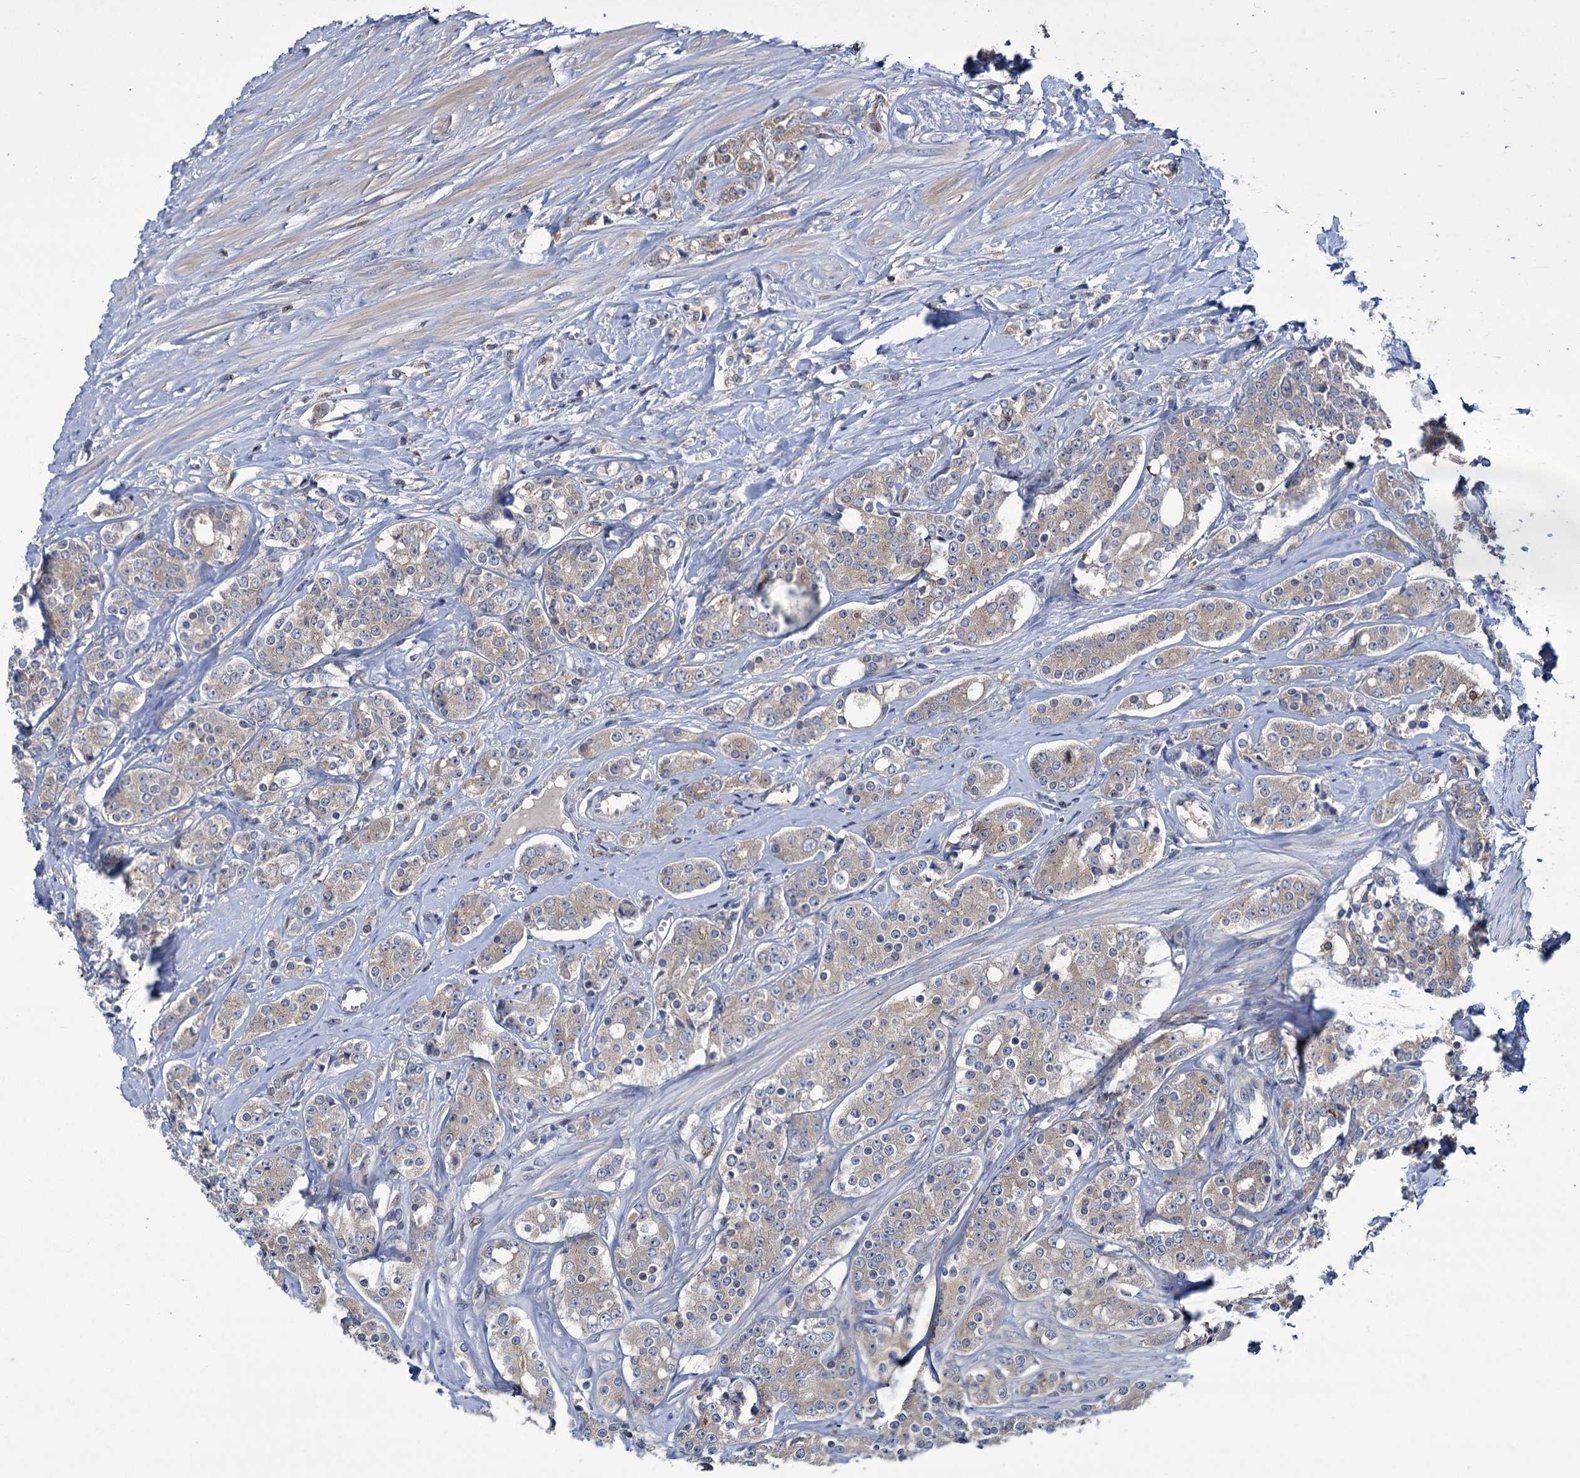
{"staining": {"intensity": "weak", "quantity": ">75%", "location": "cytoplasmic/membranous"}, "tissue": "prostate cancer", "cell_type": "Tumor cells", "image_type": "cancer", "snomed": [{"axis": "morphology", "description": "Adenocarcinoma, High grade"}, {"axis": "topography", "description": "Prostate"}], "caption": "DAB (3,3'-diaminobenzidine) immunohistochemical staining of human prostate high-grade adenocarcinoma displays weak cytoplasmic/membranous protein staining in about >75% of tumor cells. (Brightfield microscopy of DAB IHC at high magnification).", "gene": "GCLC", "patient": {"sex": "male", "age": 62}}